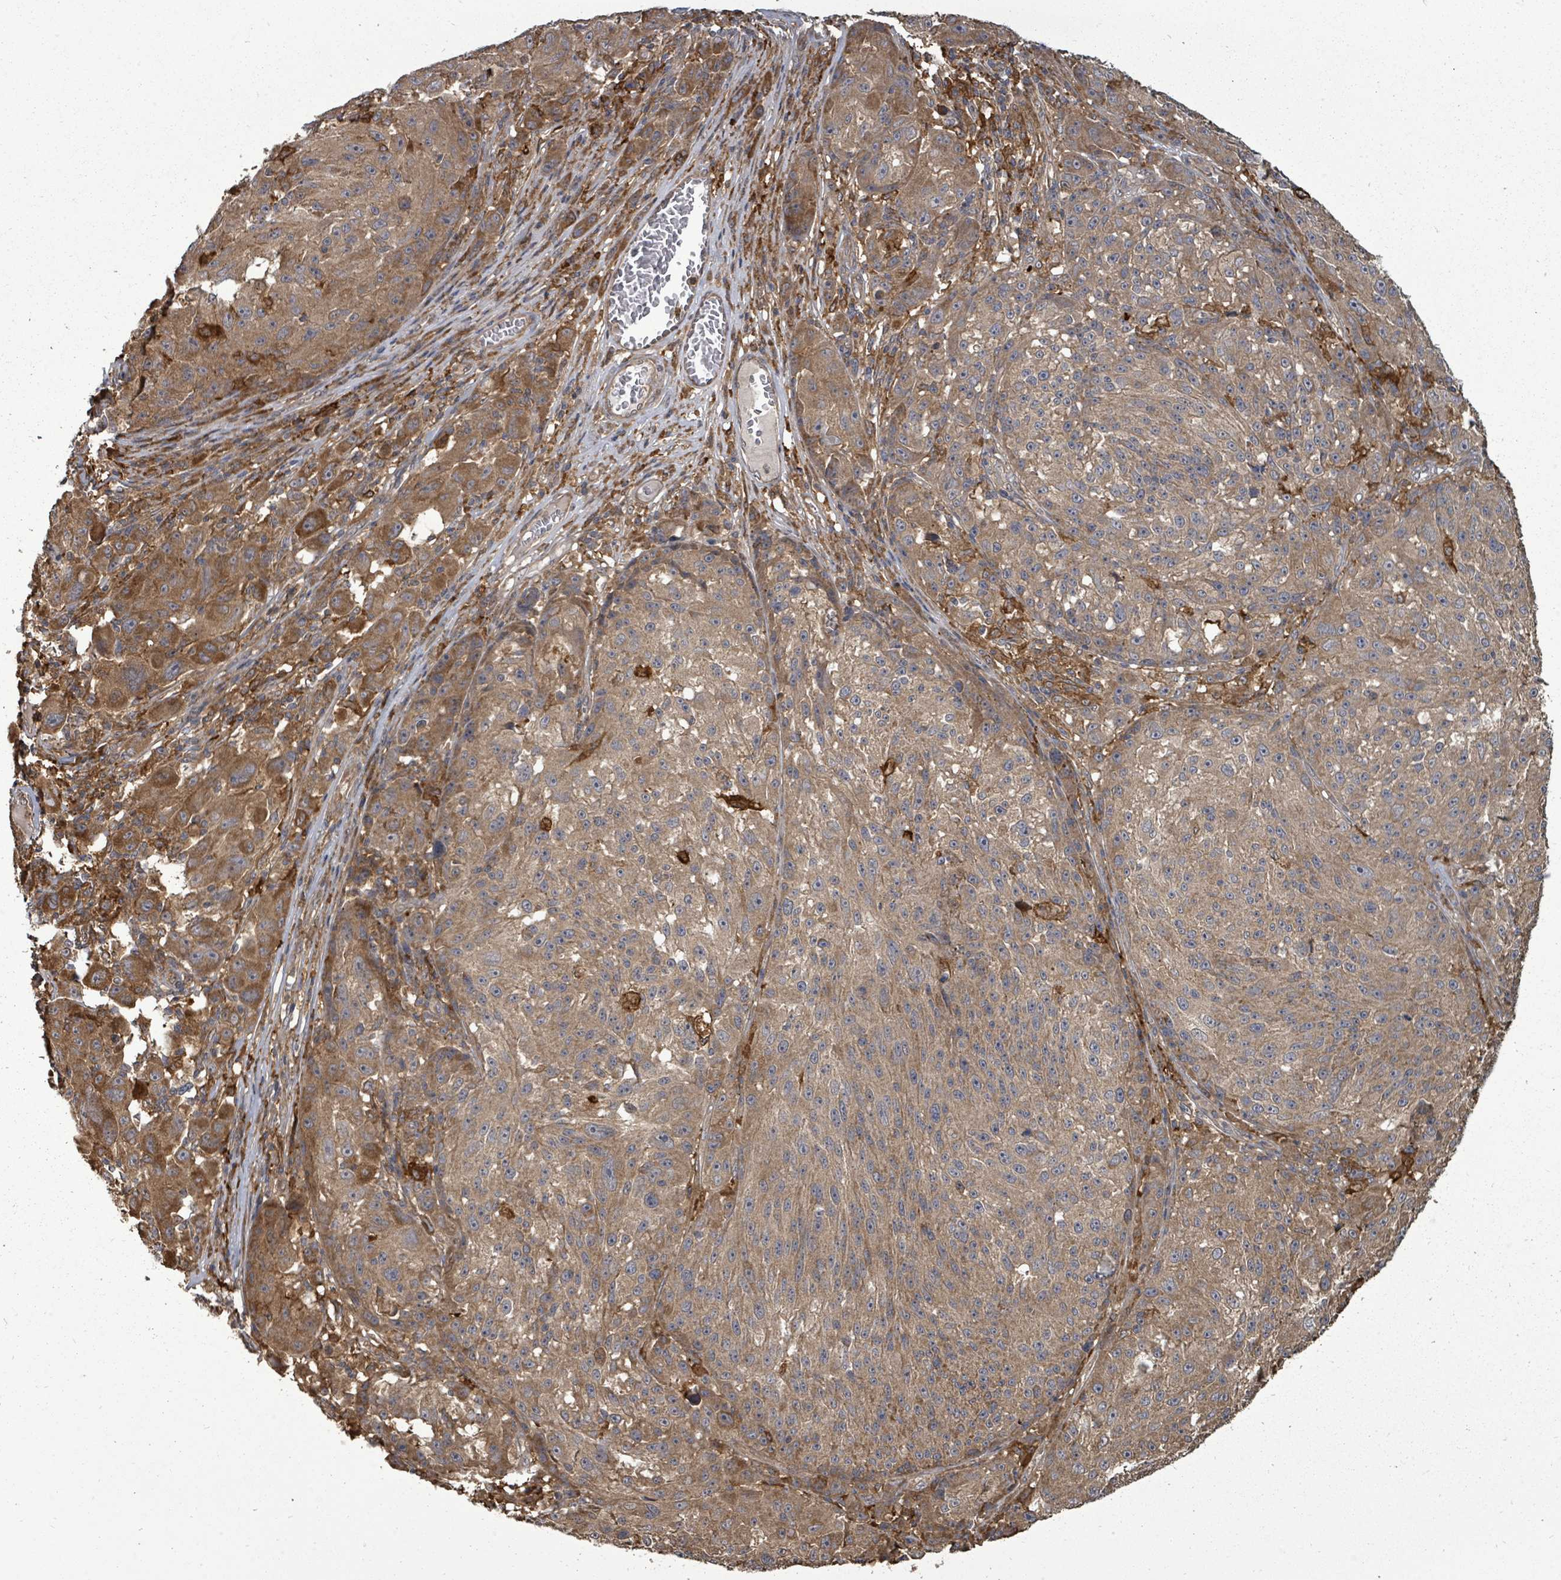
{"staining": {"intensity": "moderate", "quantity": ">75%", "location": "cytoplasmic/membranous"}, "tissue": "melanoma", "cell_type": "Tumor cells", "image_type": "cancer", "snomed": [{"axis": "morphology", "description": "Malignant melanoma, NOS"}, {"axis": "topography", "description": "Skin"}], "caption": "Moderate cytoplasmic/membranous staining for a protein is identified in about >75% of tumor cells of malignant melanoma using immunohistochemistry.", "gene": "EIF3C", "patient": {"sex": "male", "age": 53}}